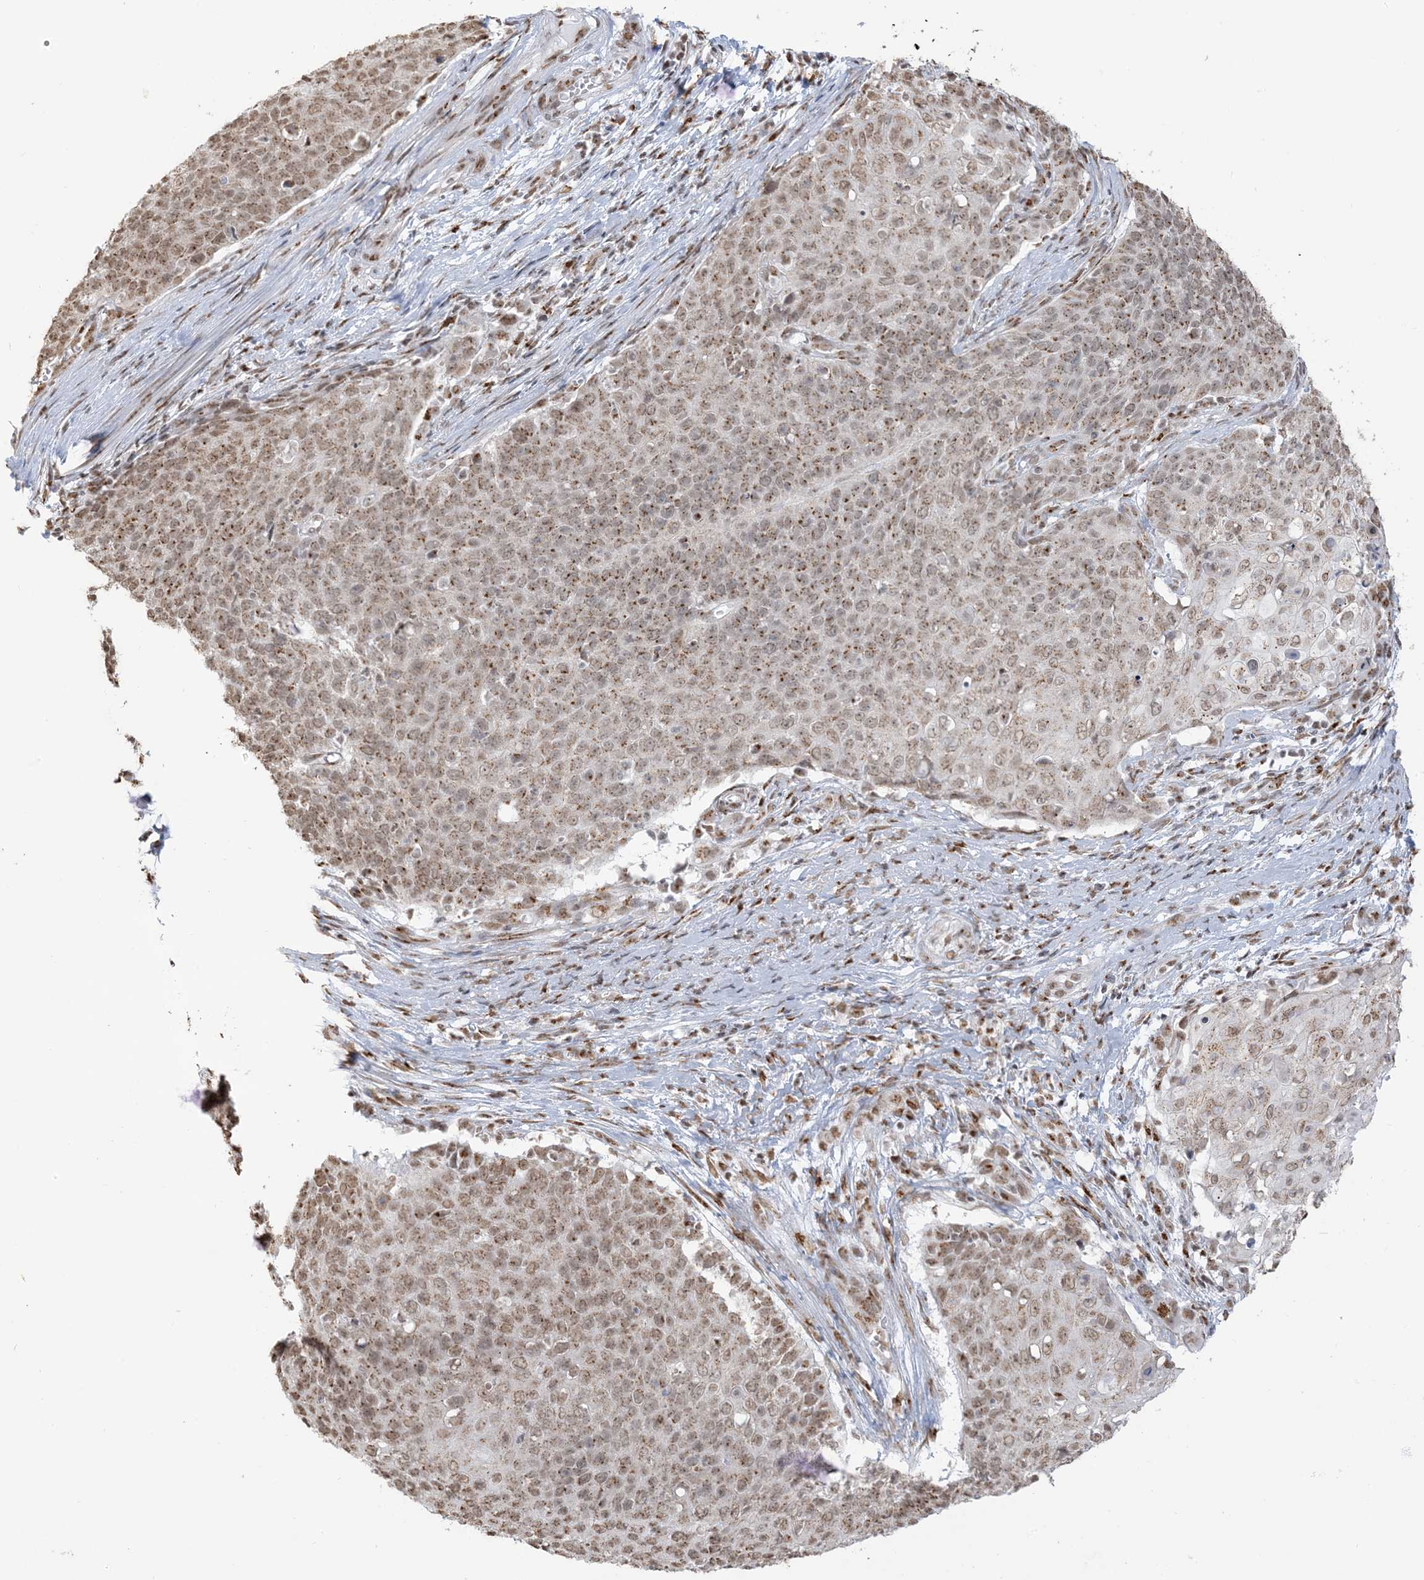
{"staining": {"intensity": "moderate", "quantity": ">75%", "location": "cytoplasmic/membranous,nuclear"}, "tissue": "cervical cancer", "cell_type": "Tumor cells", "image_type": "cancer", "snomed": [{"axis": "morphology", "description": "Squamous cell carcinoma, NOS"}, {"axis": "topography", "description": "Cervix"}], "caption": "Cervical cancer was stained to show a protein in brown. There is medium levels of moderate cytoplasmic/membranous and nuclear positivity in approximately >75% of tumor cells.", "gene": "GPR107", "patient": {"sex": "female", "age": 39}}